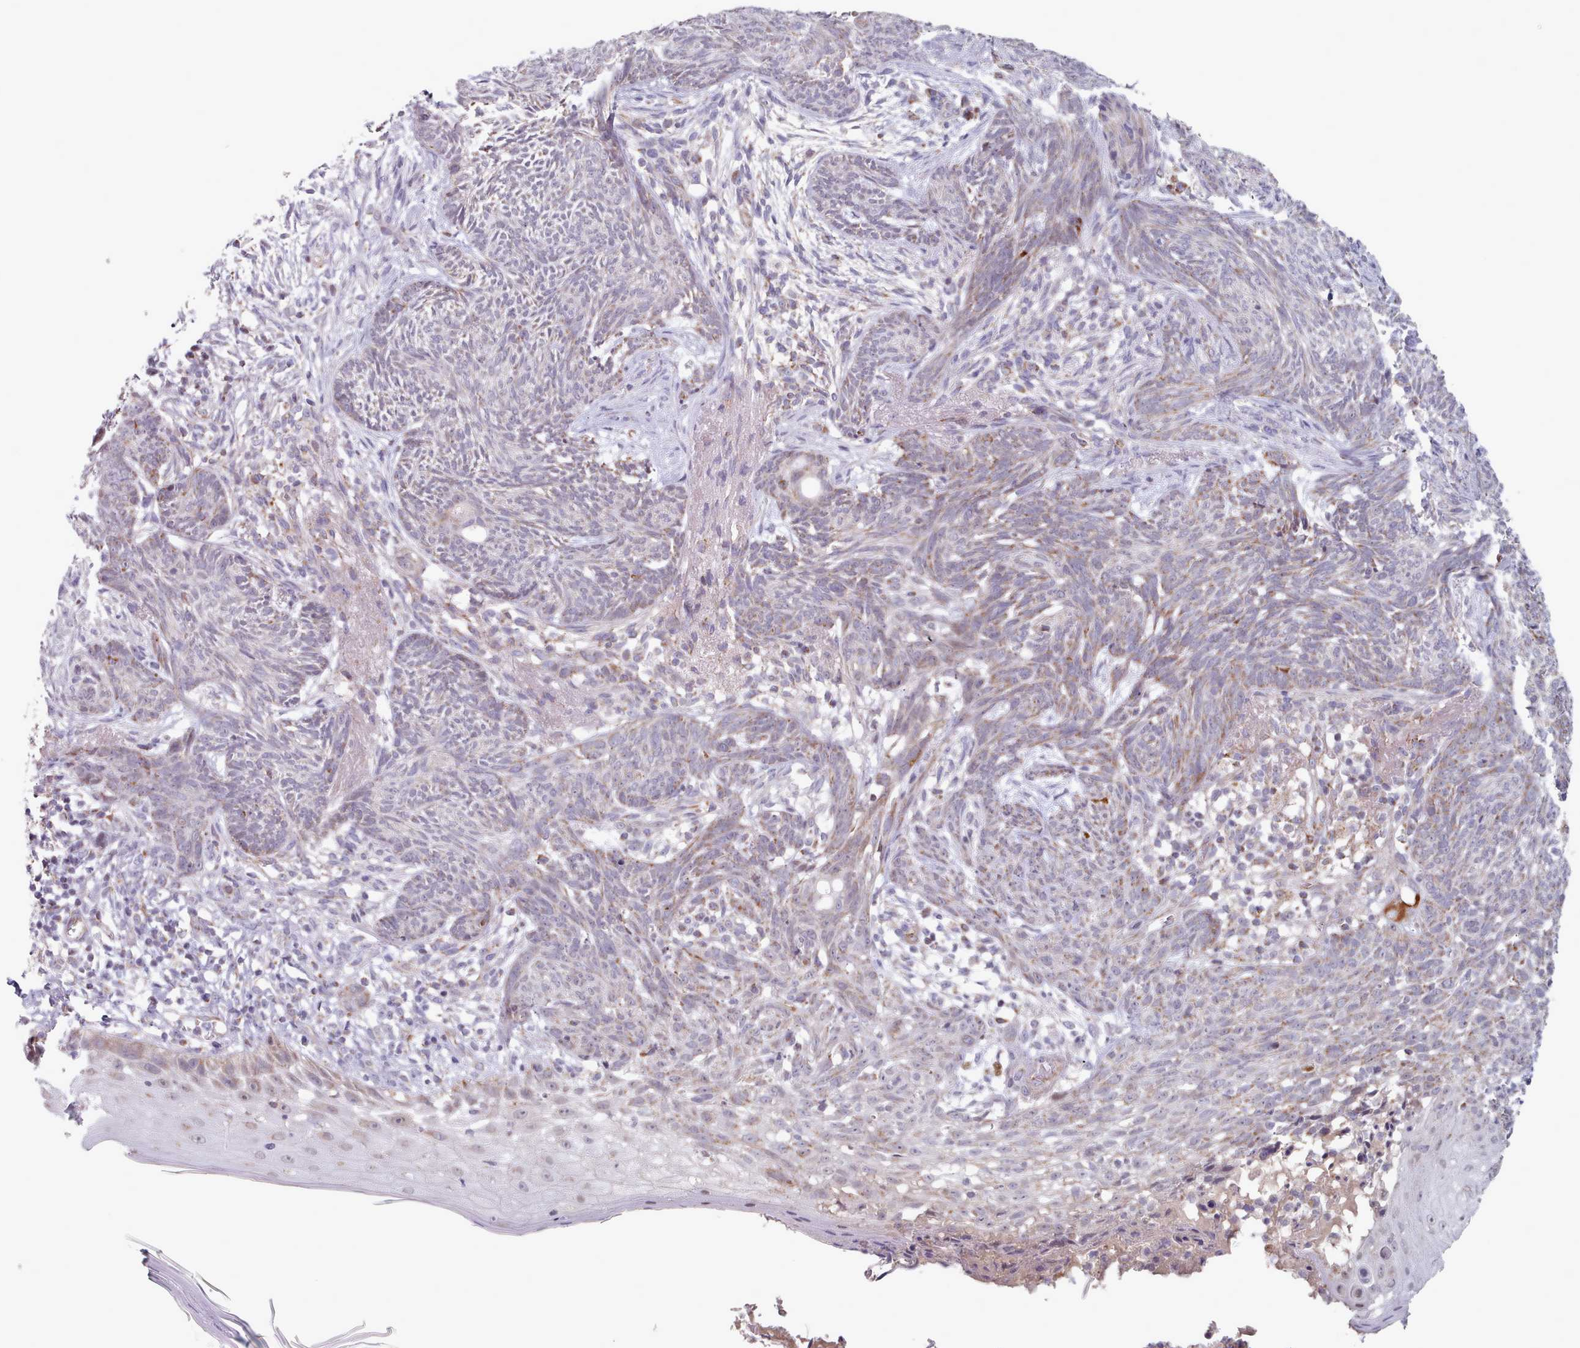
{"staining": {"intensity": "weak", "quantity": "<25%", "location": "cytoplasmic/membranous"}, "tissue": "skin cancer", "cell_type": "Tumor cells", "image_type": "cancer", "snomed": [{"axis": "morphology", "description": "Basal cell carcinoma"}, {"axis": "topography", "description": "Skin"}], "caption": "A high-resolution micrograph shows immunohistochemistry staining of basal cell carcinoma (skin), which demonstrates no significant staining in tumor cells.", "gene": "TRARG1", "patient": {"sex": "male", "age": 73}}